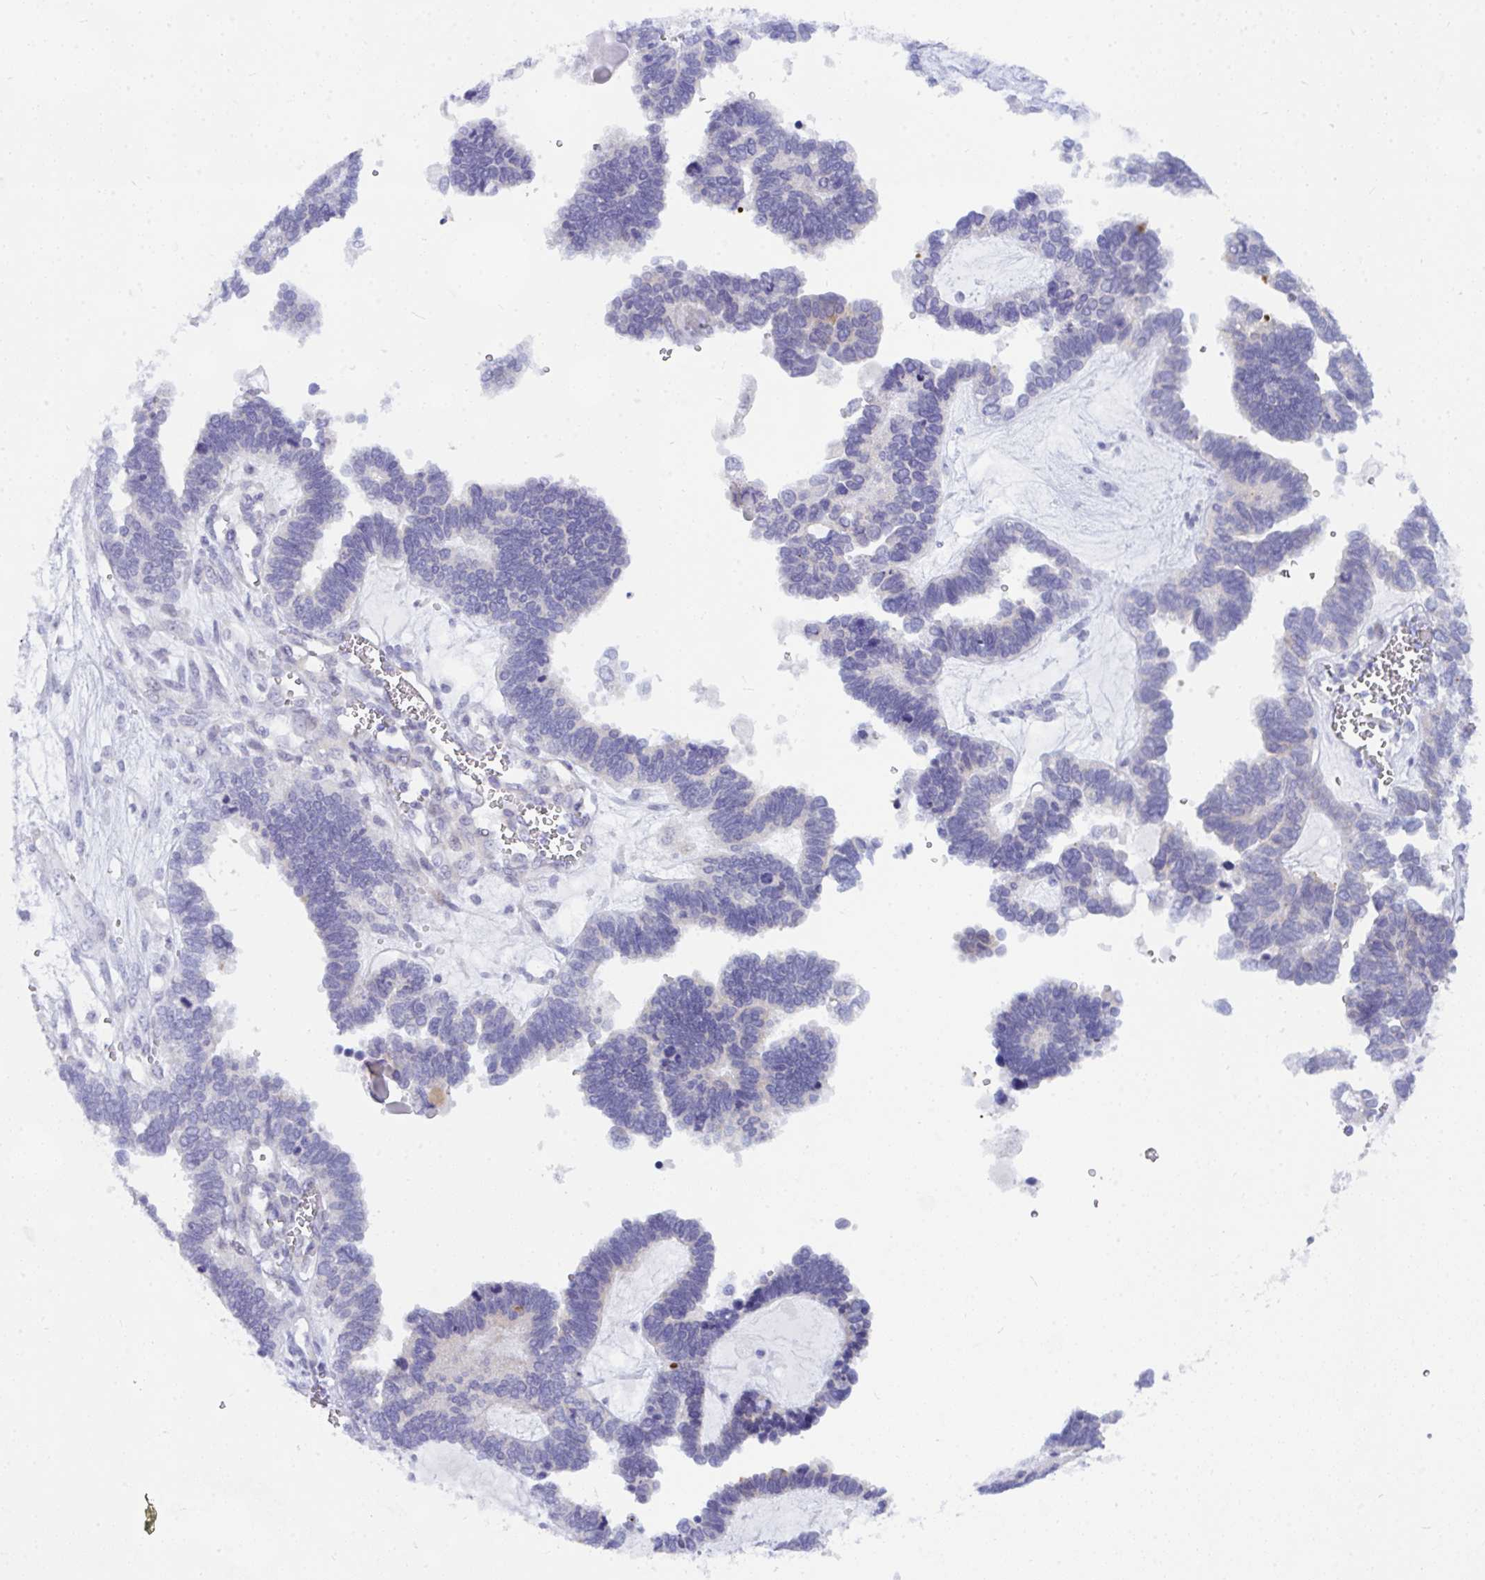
{"staining": {"intensity": "negative", "quantity": "none", "location": "none"}, "tissue": "endometrial cancer", "cell_type": "Tumor cells", "image_type": "cancer", "snomed": [{"axis": "morphology", "description": "Adenocarcinoma, NOS"}, {"axis": "topography", "description": "Endometrium"}], "caption": "Tumor cells are negative for brown protein staining in endometrial cancer.", "gene": "NFXL1", "patient": {"sex": "female", "age": 82}}